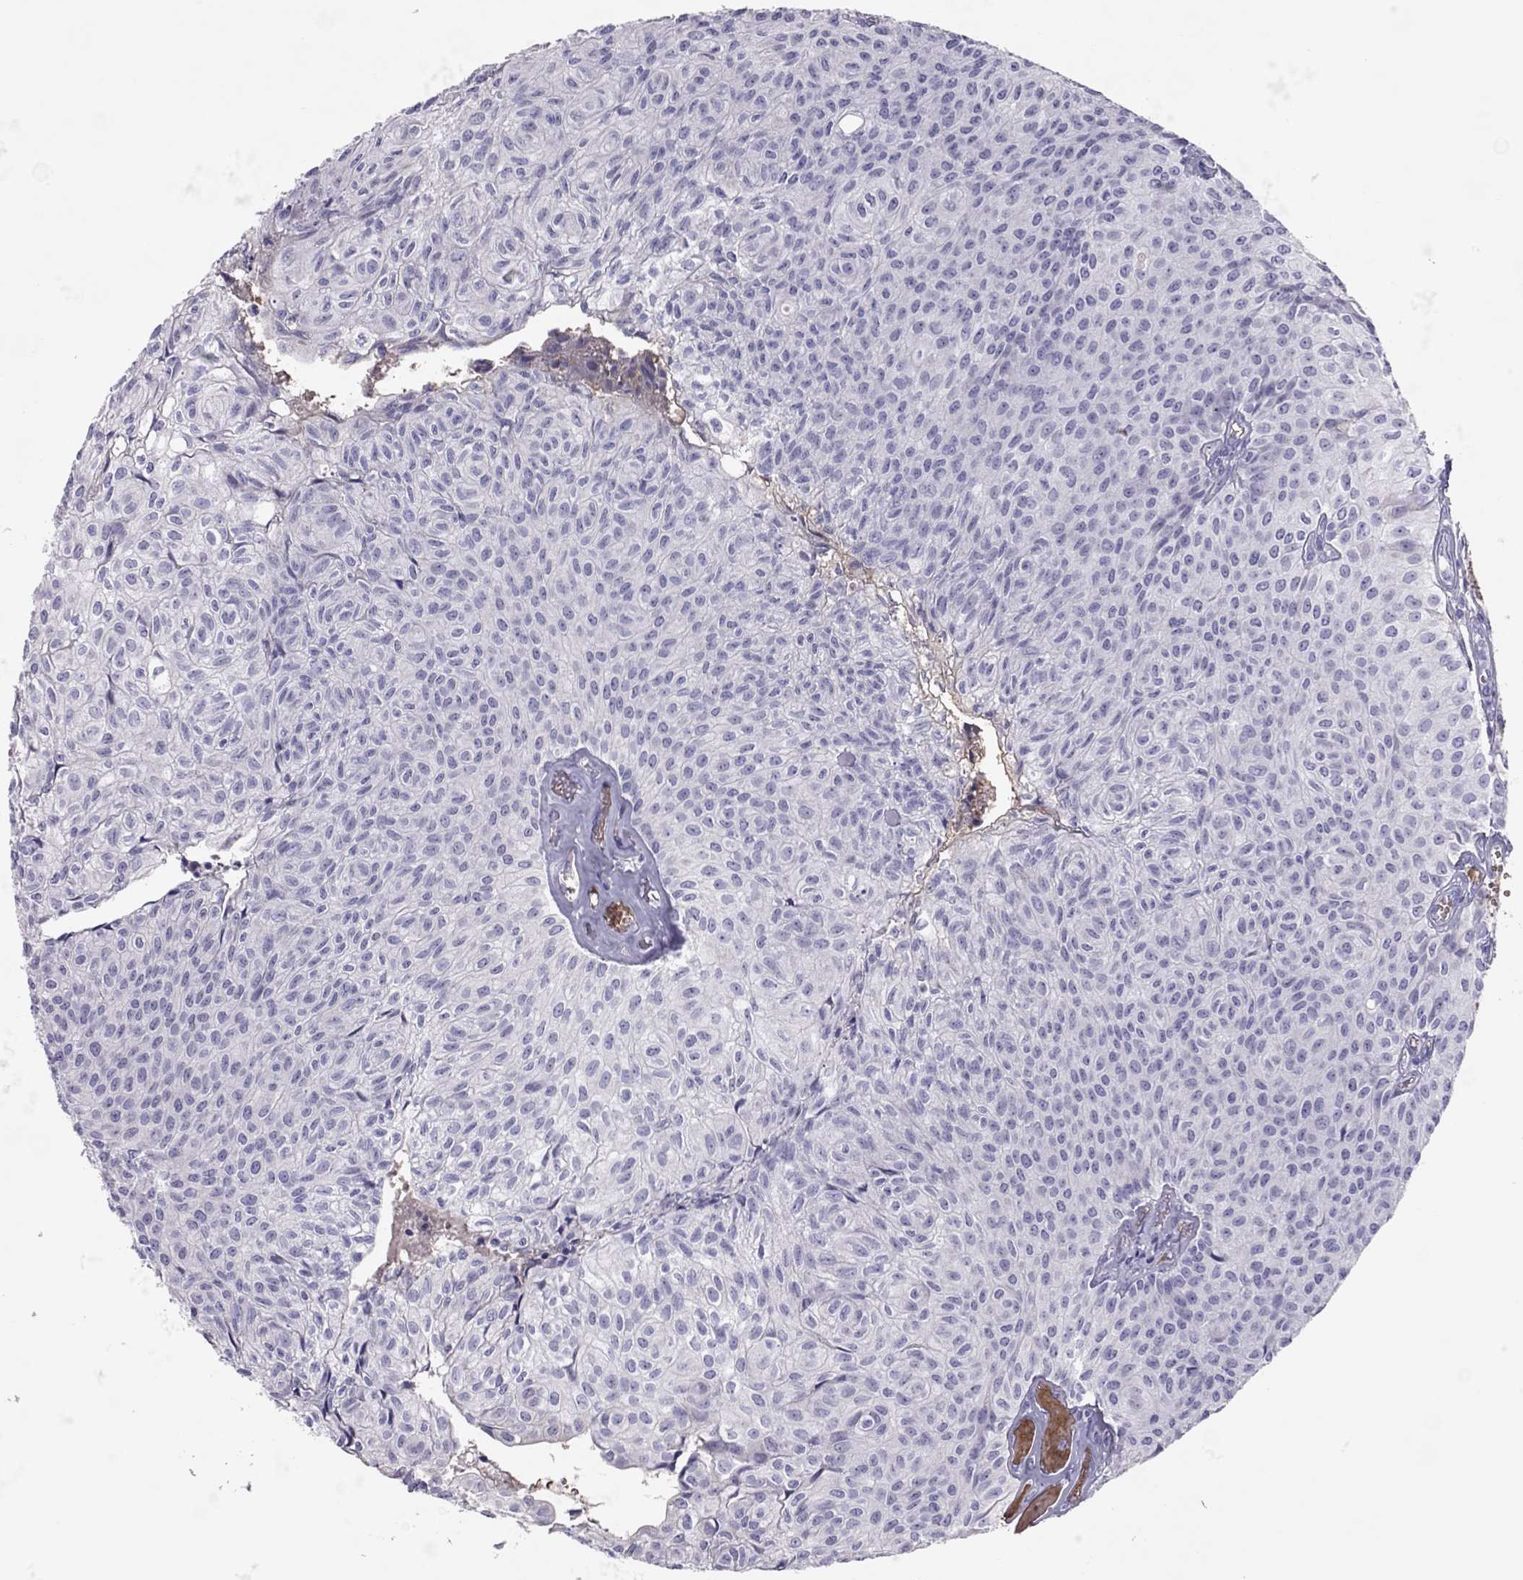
{"staining": {"intensity": "negative", "quantity": "none", "location": "none"}, "tissue": "urothelial cancer", "cell_type": "Tumor cells", "image_type": "cancer", "snomed": [{"axis": "morphology", "description": "Urothelial carcinoma, Low grade"}, {"axis": "topography", "description": "Urinary bladder"}], "caption": "A micrograph of urothelial cancer stained for a protein demonstrates no brown staining in tumor cells.", "gene": "RHD", "patient": {"sex": "male", "age": 89}}